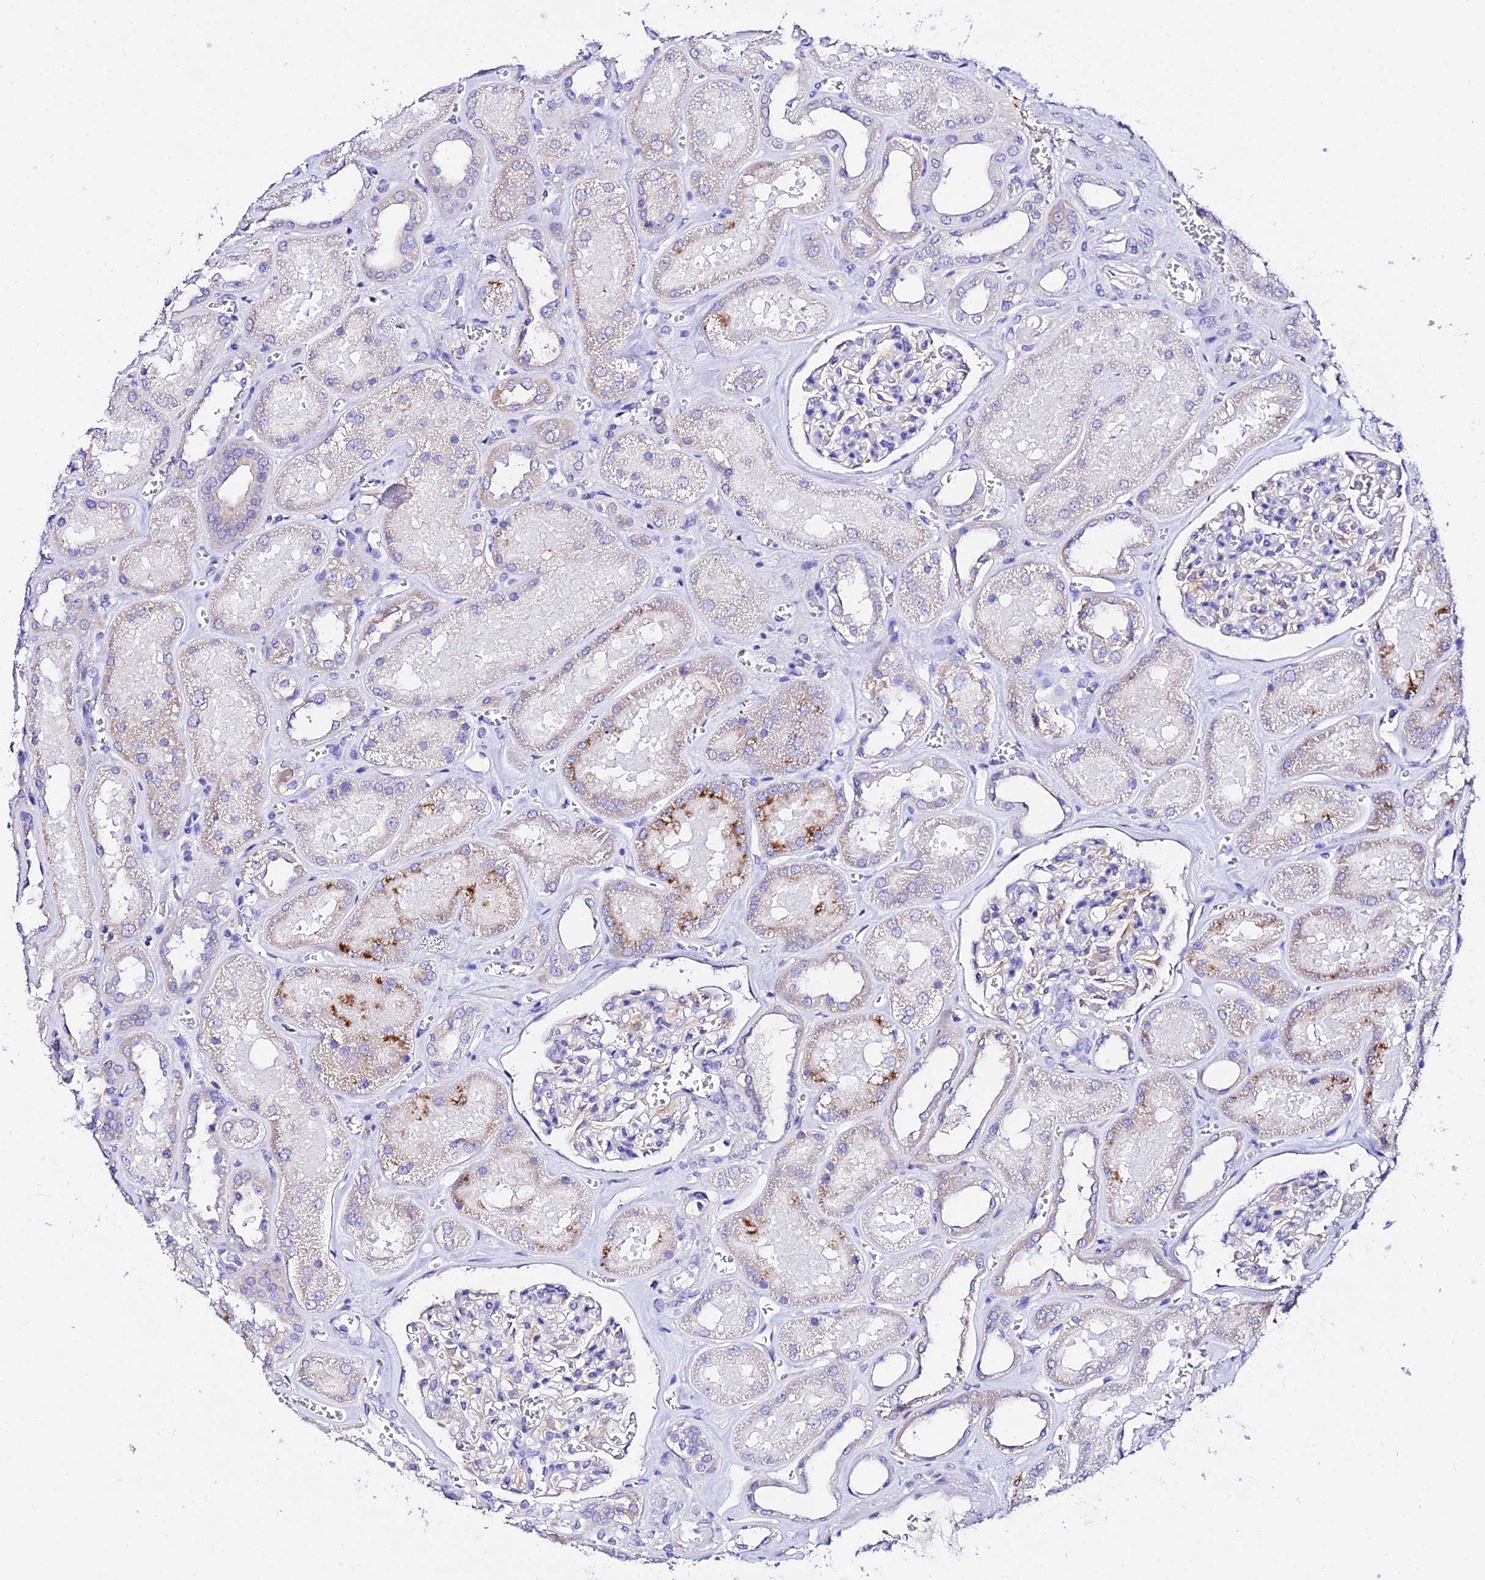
{"staining": {"intensity": "negative", "quantity": "none", "location": "none"}, "tissue": "kidney", "cell_type": "Cells in glomeruli", "image_type": "normal", "snomed": [{"axis": "morphology", "description": "Normal tissue, NOS"}, {"axis": "morphology", "description": "Adenocarcinoma, NOS"}, {"axis": "topography", "description": "Kidney"}], "caption": "This is an immunohistochemistry (IHC) photomicrograph of benign human kidney. There is no staining in cells in glomeruli.", "gene": "TUBA1A", "patient": {"sex": "female", "age": 68}}